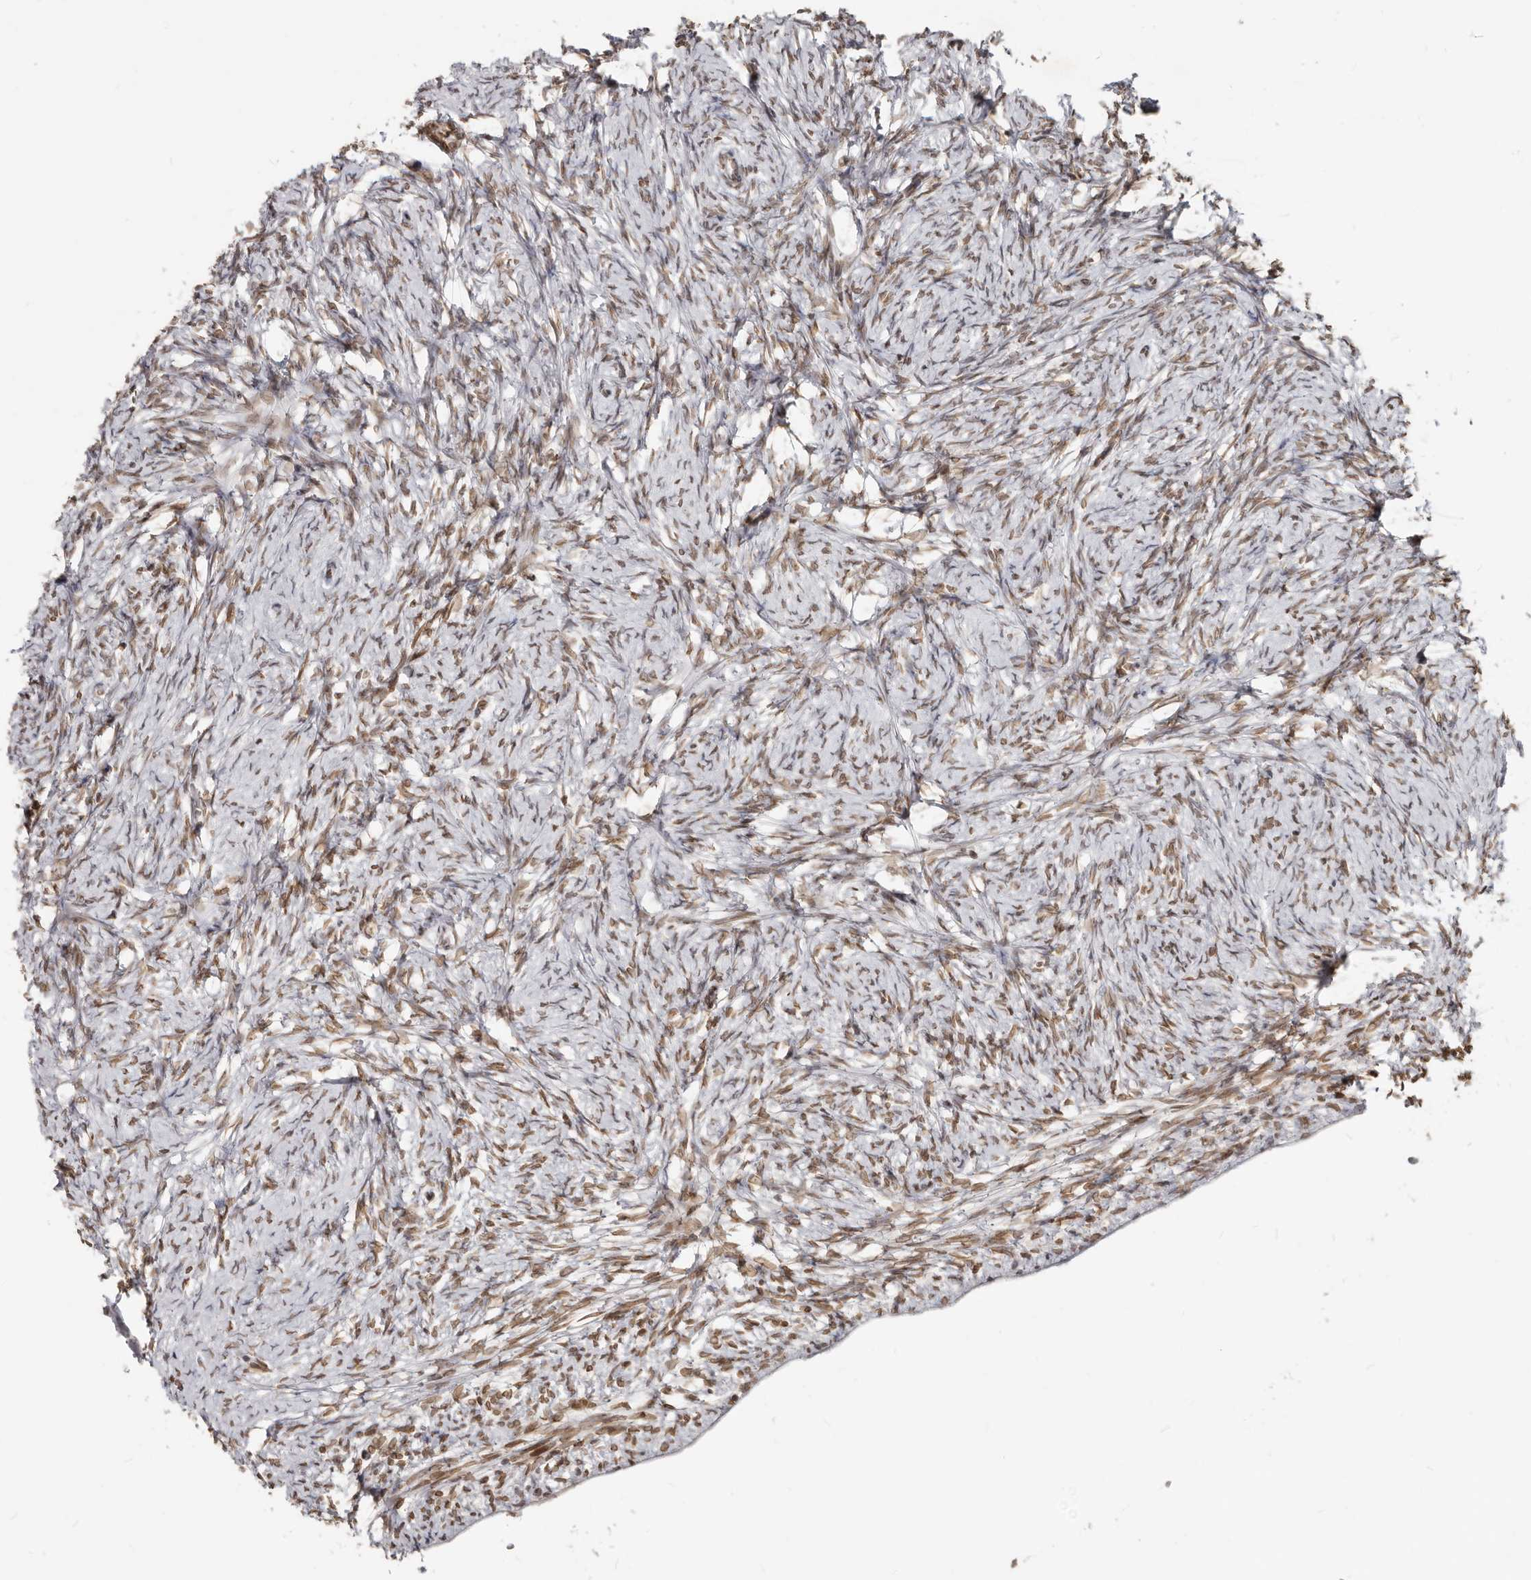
{"staining": {"intensity": "moderate", "quantity": ">75%", "location": "nuclear"}, "tissue": "ovary", "cell_type": "Follicle cells", "image_type": "normal", "snomed": [{"axis": "morphology", "description": "Normal tissue, NOS"}, {"axis": "topography", "description": "Ovary"}], "caption": "Protein staining by immunohistochemistry reveals moderate nuclear staining in about >75% of follicle cells in normal ovary.", "gene": "NUP153", "patient": {"sex": "female", "age": 34}}